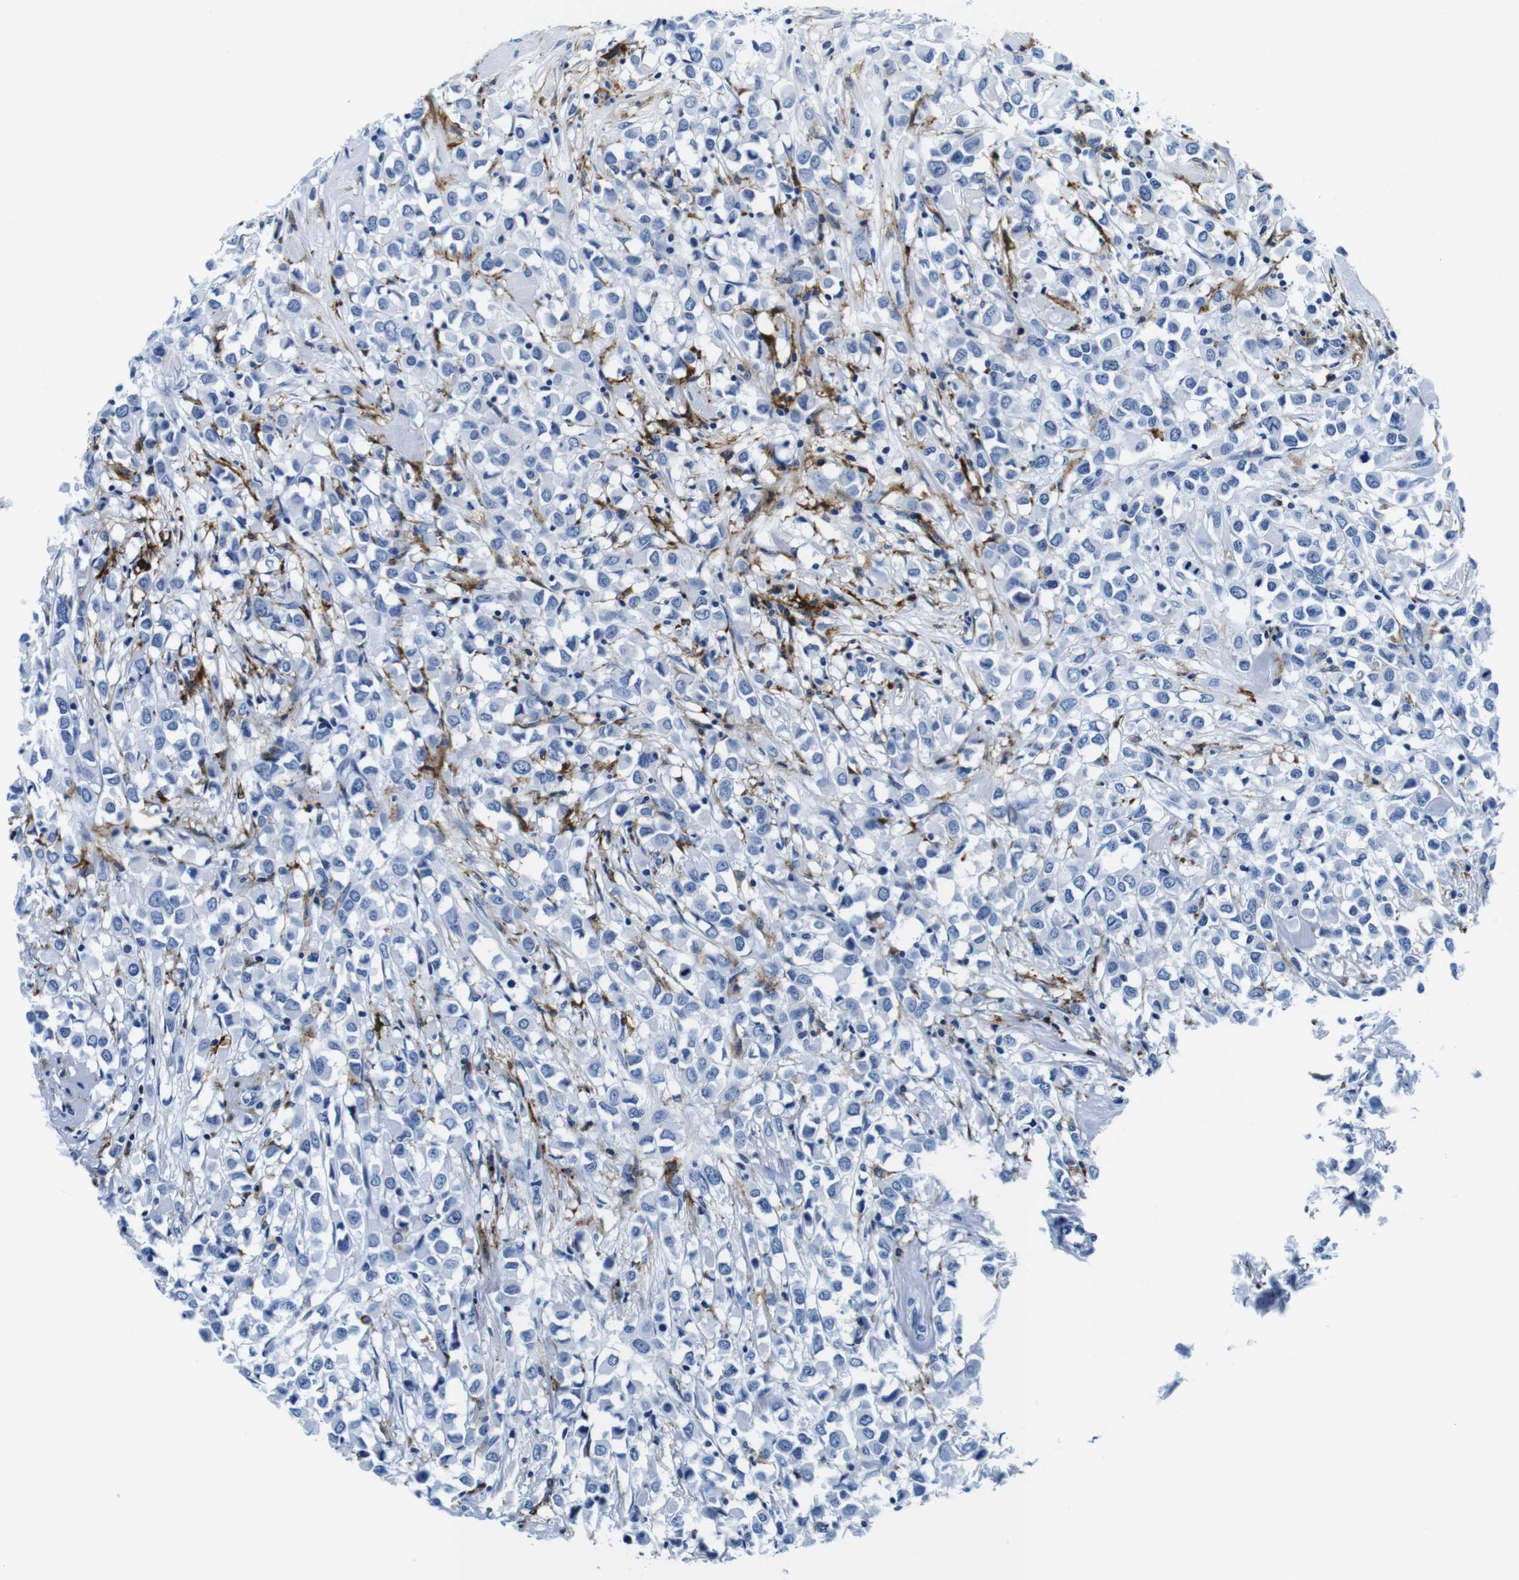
{"staining": {"intensity": "negative", "quantity": "none", "location": "none"}, "tissue": "breast cancer", "cell_type": "Tumor cells", "image_type": "cancer", "snomed": [{"axis": "morphology", "description": "Duct carcinoma"}, {"axis": "topography", "description": "Breast"}], "caption": "The immunohistochemistry image has no significant expression in tumor cells of breast cancer tissue.", "gene": "HLA-DRB1", "patient": {"sex": "female", "age": 61}}